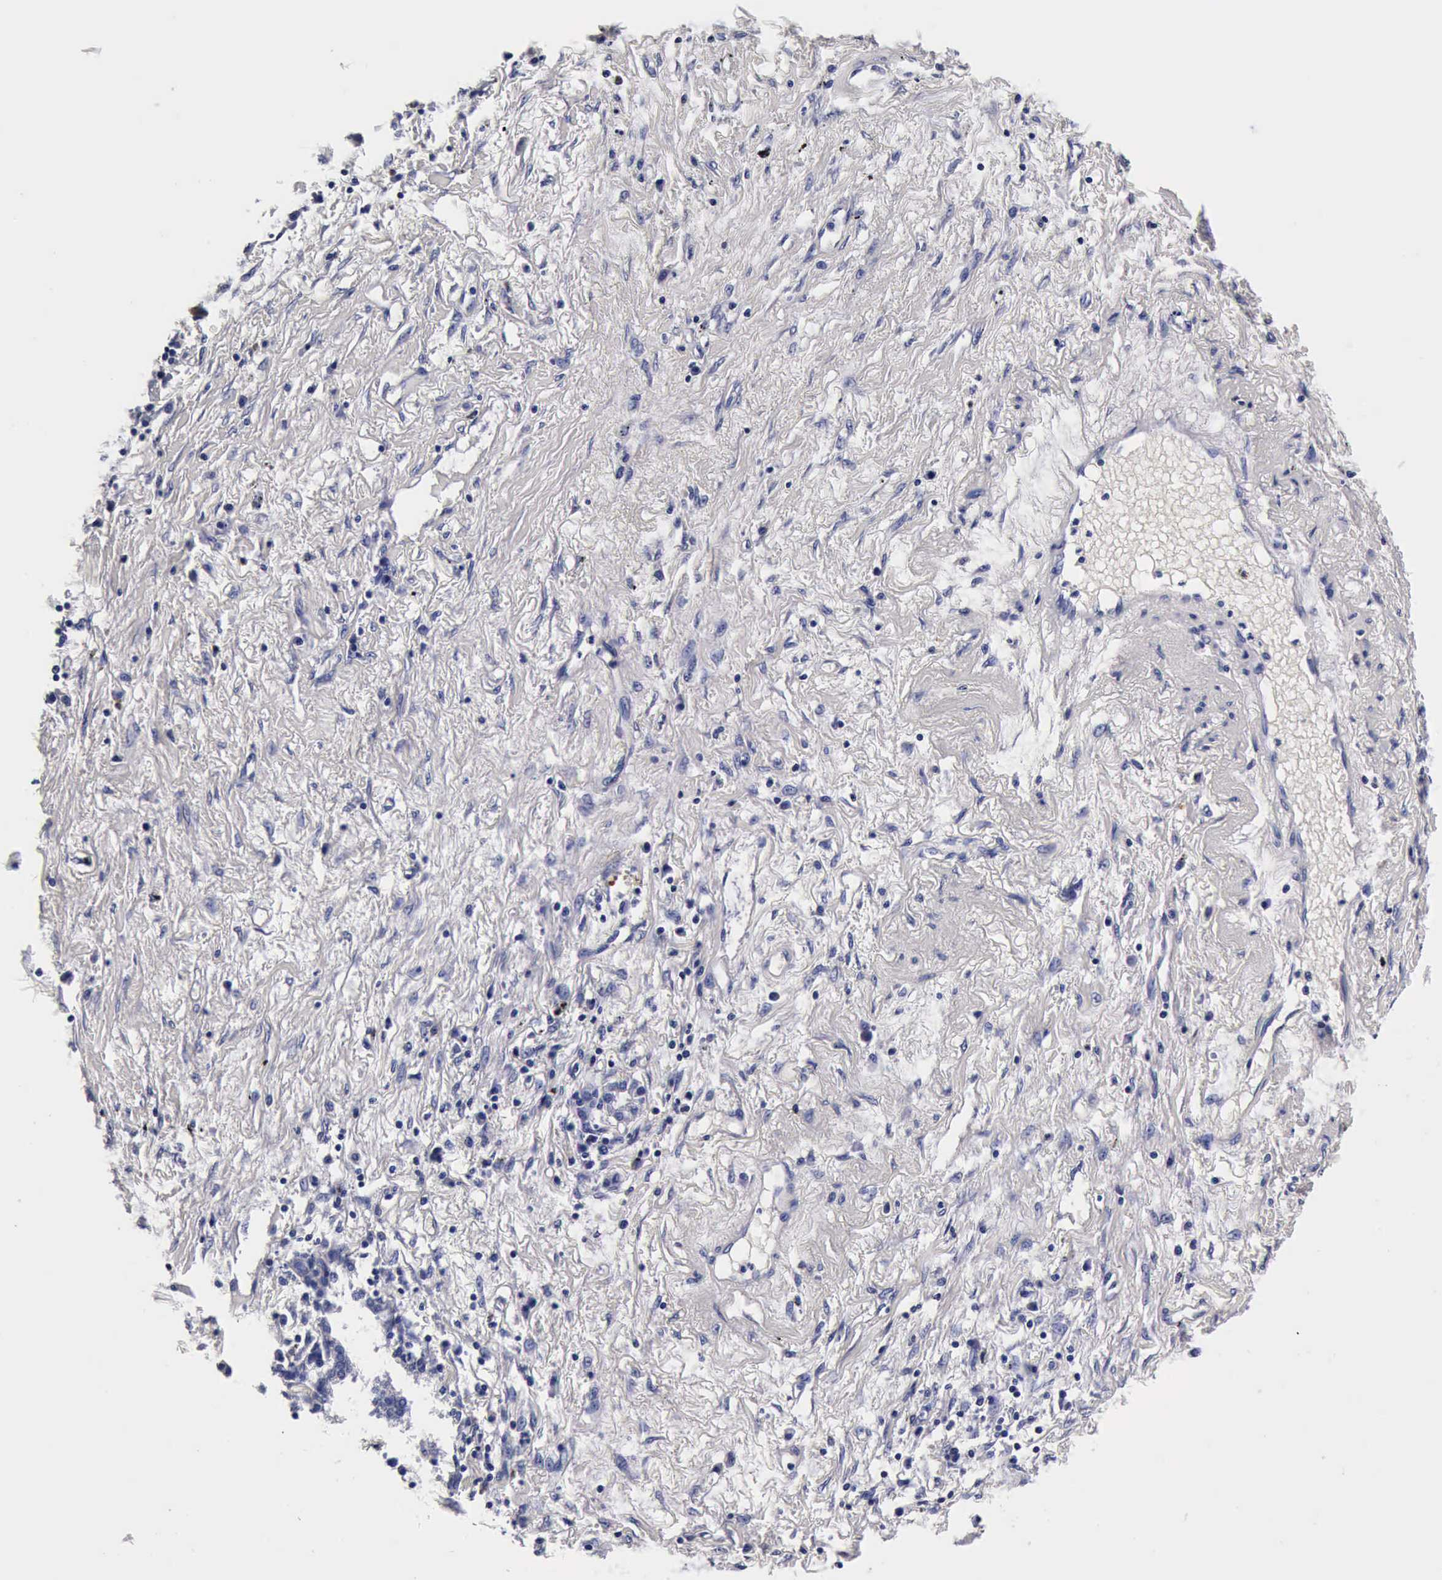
{"staining": {"intensity": "negative", "quantity": "none", "location": "none"}, "tissue": "lung cancer", "cell_type": "Tumor cells", "image_type": "cancer", "snomed": [{"axis": "morphology", "description": "Adenocarcinoma, NOS"}, {"axis": "topography", "description": "Lung"}], "caption": "A photomicrograph of human lung cancer (adenocarcinoma) is negative for staining in tumor cells.", "gene": "IAPP", "patient": {"sex": "male", "age": 60}}